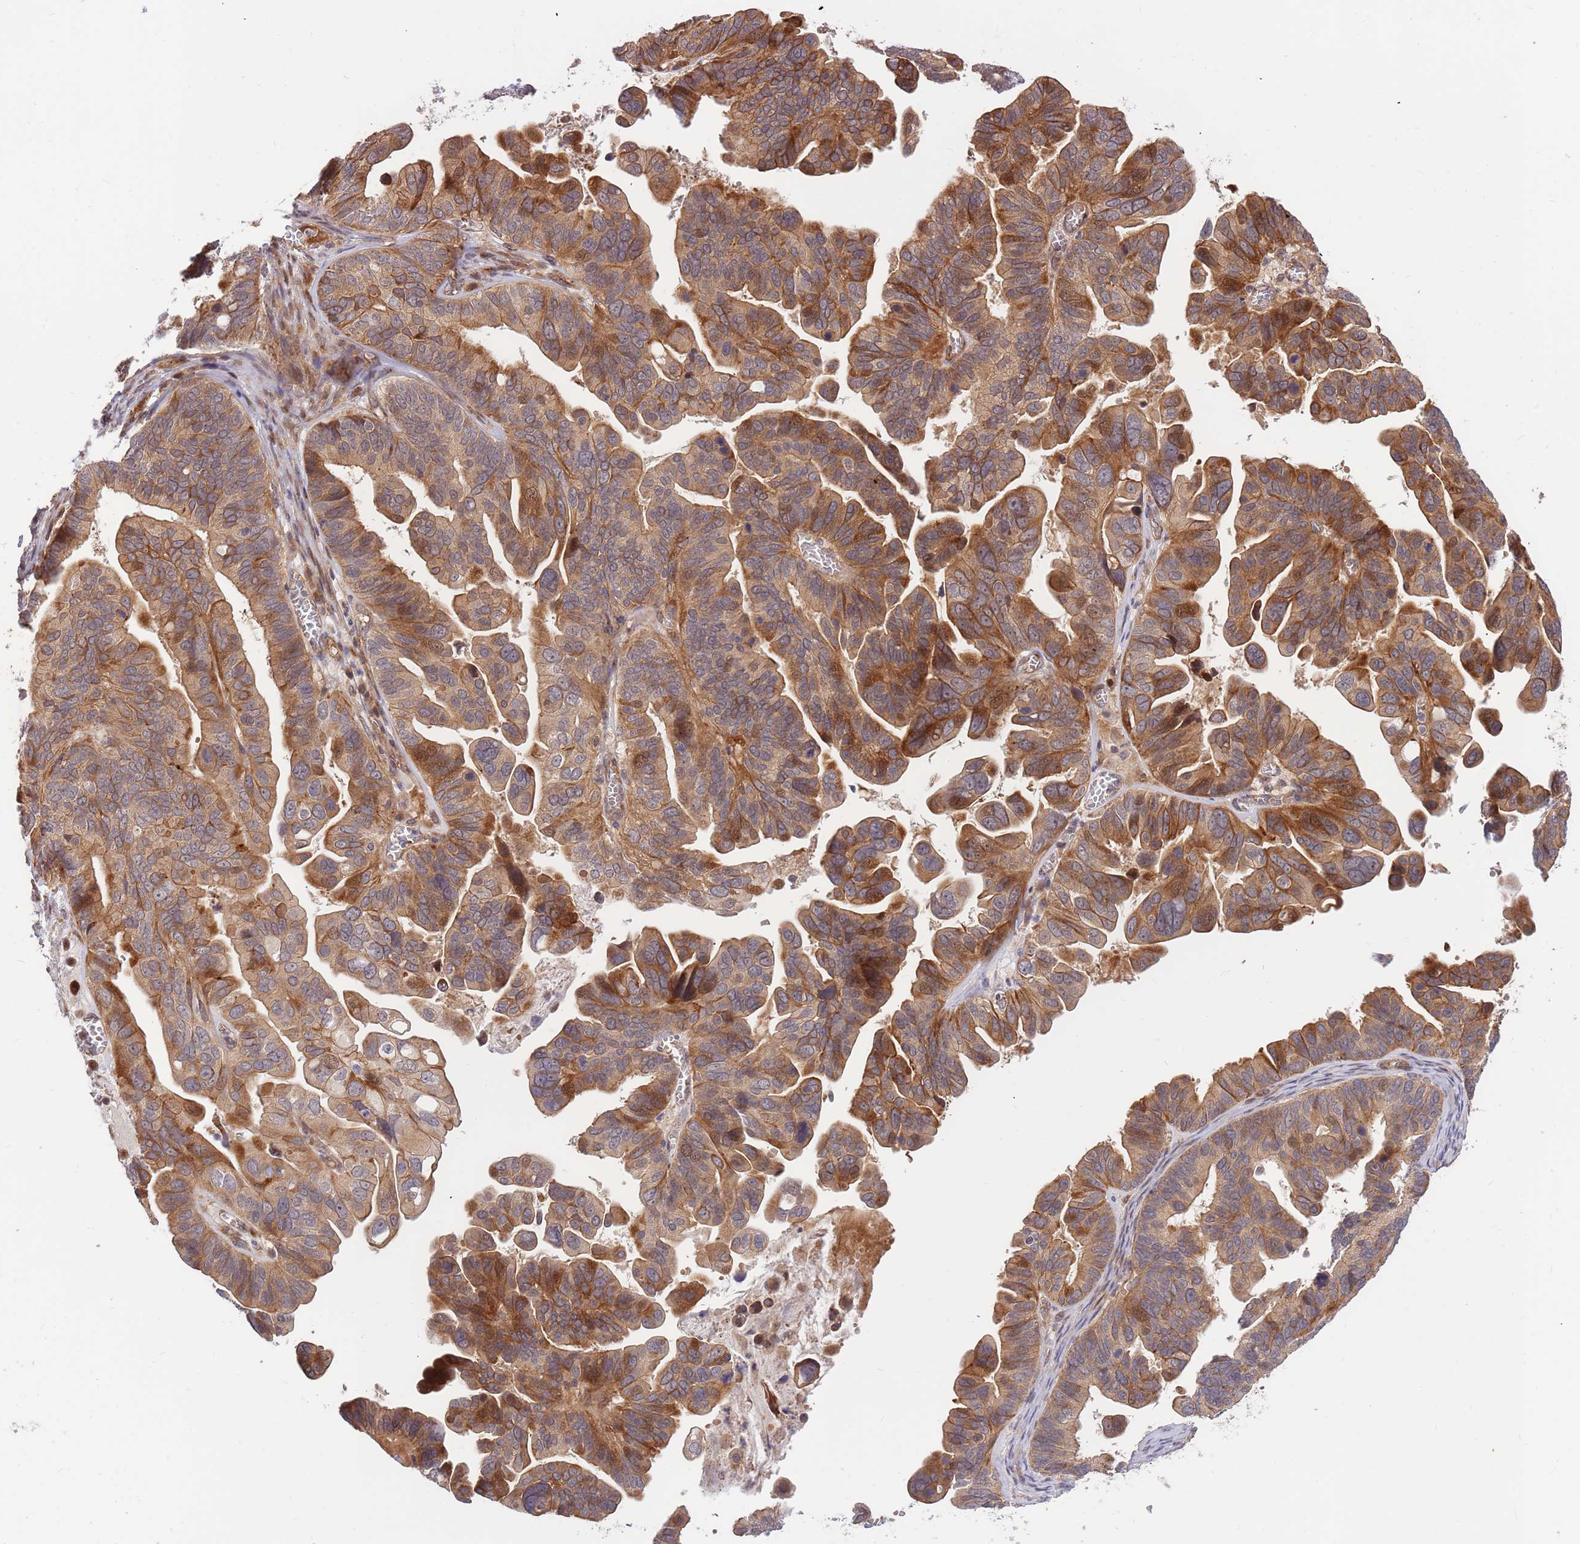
{"staining": {"intensity": "moderate", "quantity": ">75%", "location": "cytoplasmic/membranous"}, "tissue": "ovarian cancer", "cell_type": "Tumor cells", "image_type": "cancer", "snomed": [{"axis": "morphology", "description": "Cystadenocarcinoma, serous, NOS"}, {"axis": "topography", "description": "Ovary"}], "caption": "Serous cystadenocarcinoma (ovarian) stained for a protein exhibits moderate cytoplasmic/membranous positivity in tumor cells.", "gene": "HAUS3", "patient": {"sex": "female", "age": 56}}